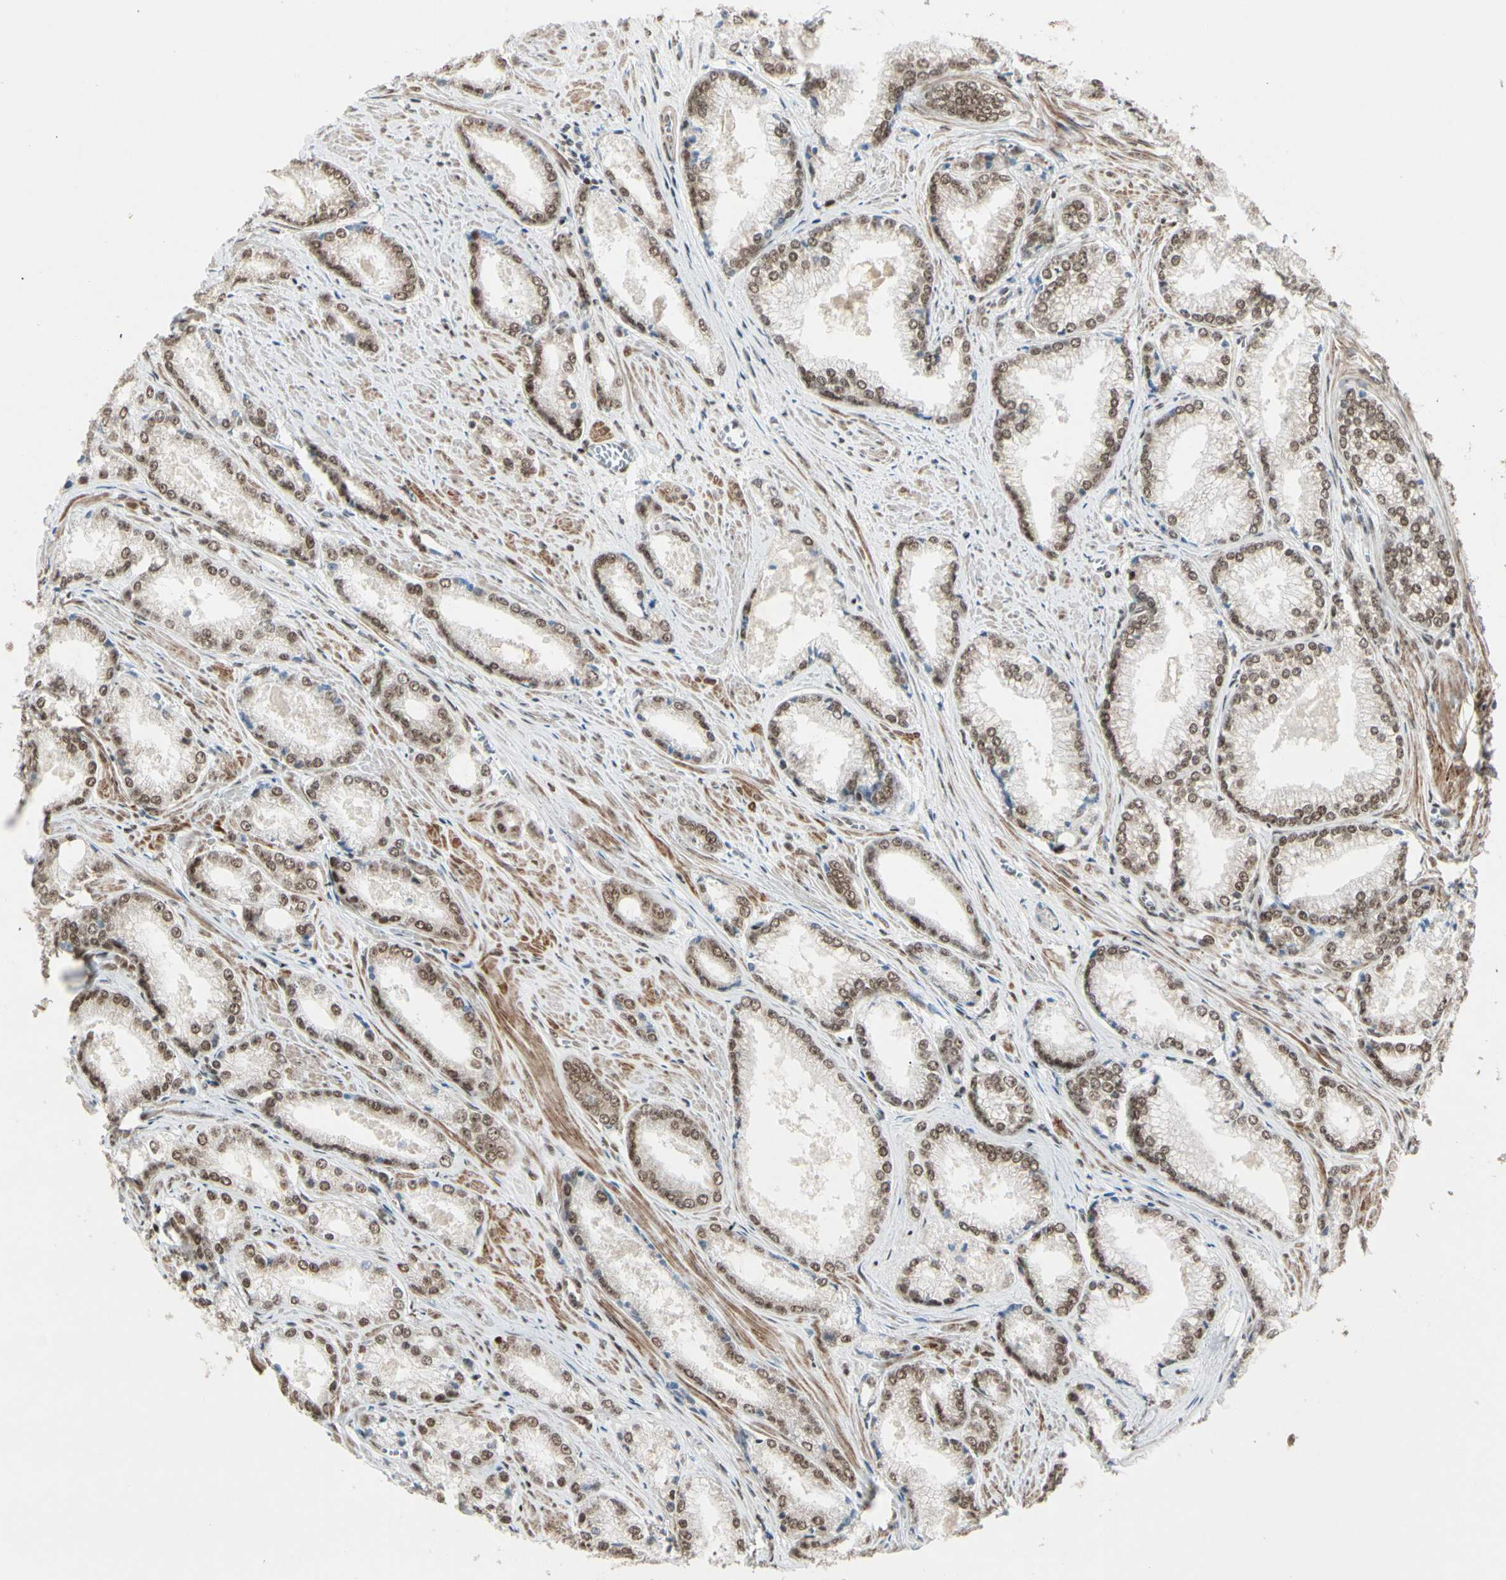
{"staining": {"intensity": "moderate", "quantity": ">75%", "location": "nuclear"}, "tissue": "prostate cancer", "cell_type": "Tumor cells", "image_type": "cancer", "snomed": [{"axis": "morphology", "description": "Adenocarcinoma, Low grade"}, {"axis": "topography", "description": "Prostate"}], "caption": "Prostate low-grade adenocarcinoma stained for a protein (brown) reveals moderate nuclear positive positivity in approximately >75% of tumor cells.", "gene": "CHAMP1", "patient": {"sex": "male", "age": 64}}